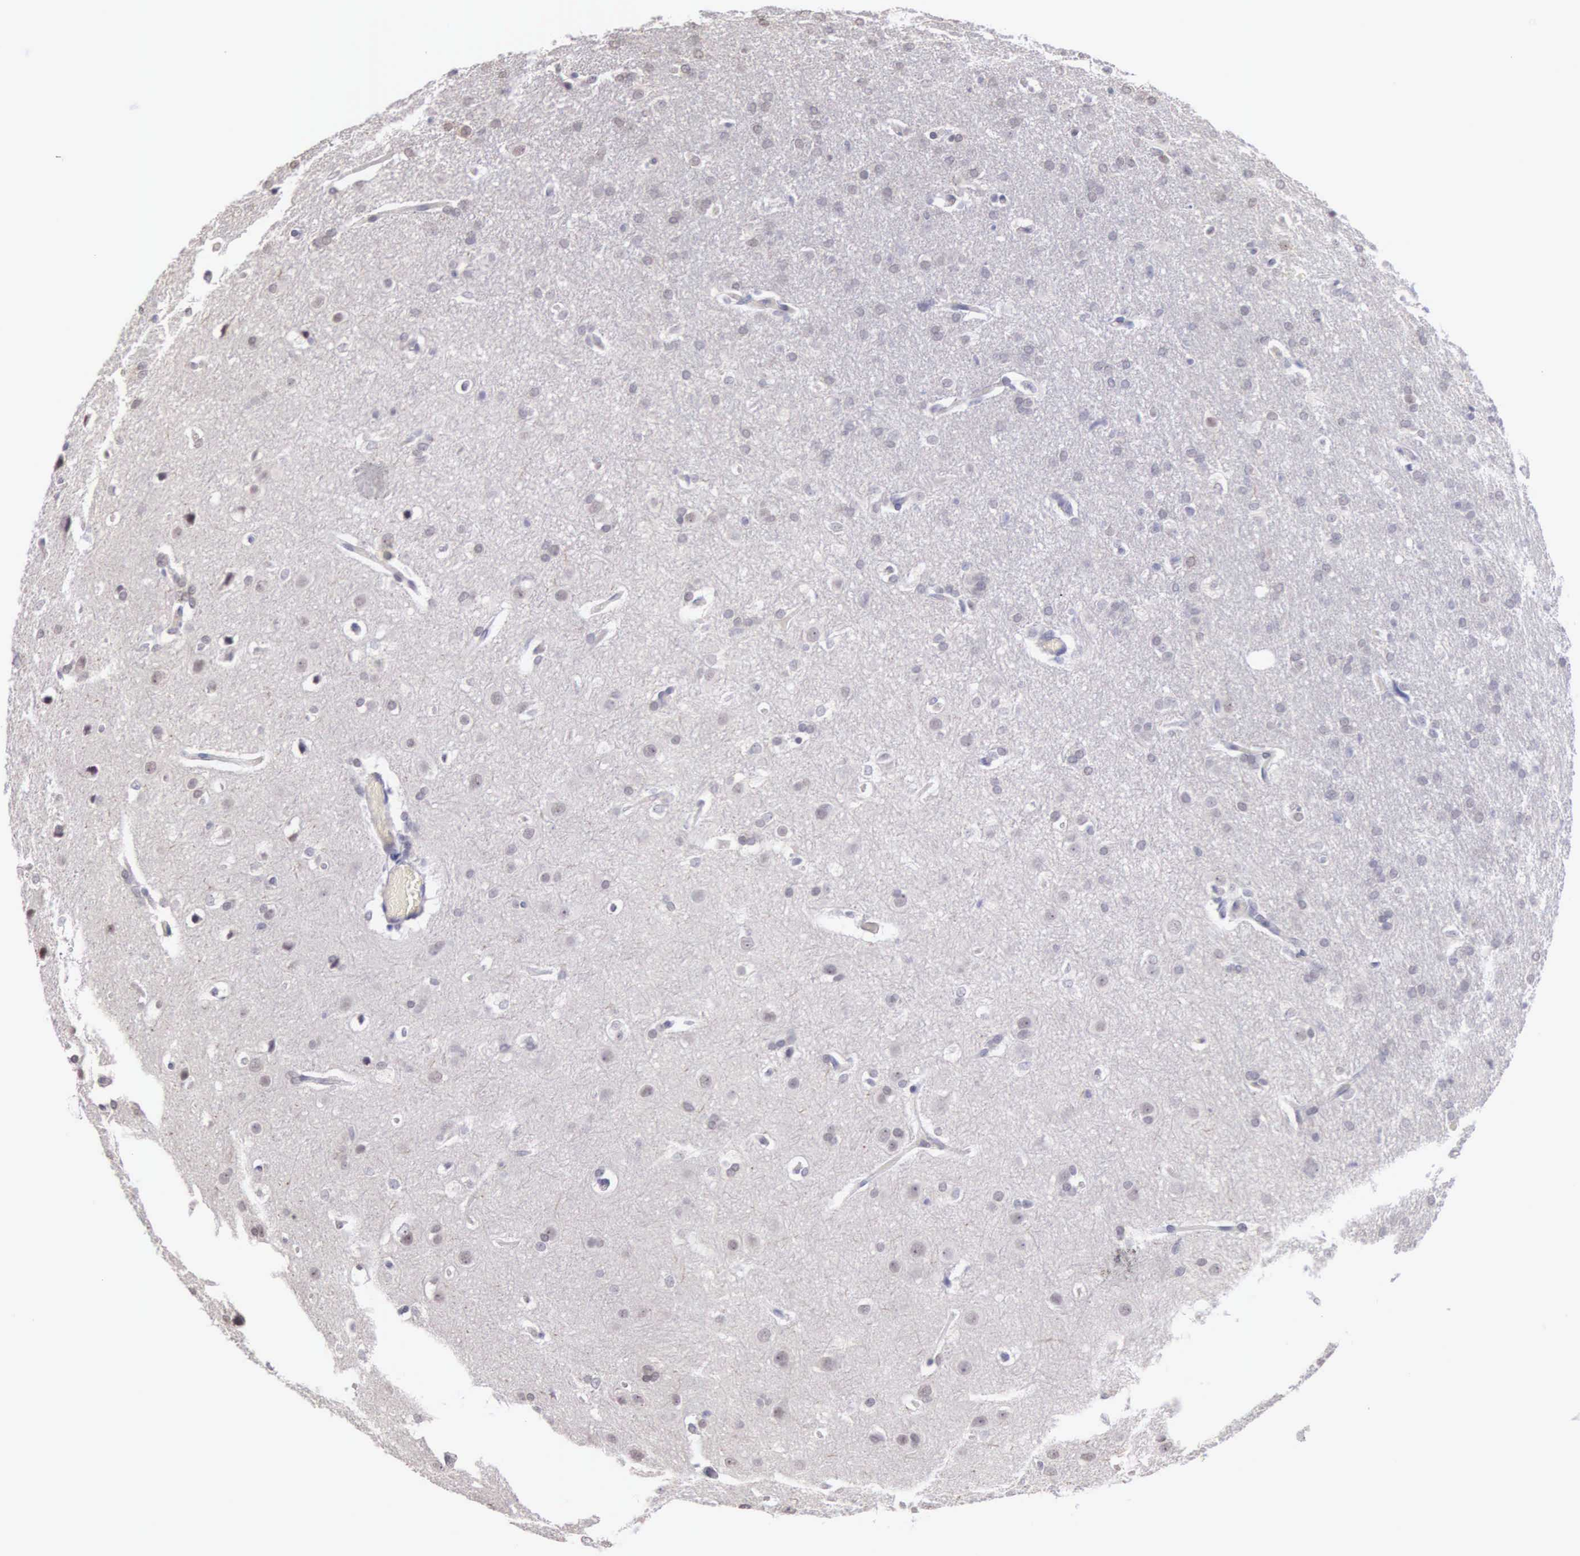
{"staining": {"intensity": "negative", "quantity": "none", "location": "none"}, "tissue": "glioma", "cell_type": "Tumor cells", "image_type": "cancer", "snomed": [{"axis": "morphology", "description": "Glioma, malignant, High grade"}, {"axis": "topography", "description": "Brain"}], "caption": "Tumor cells show no significant protein expression in glioma. (DAB (3,3'-diaminobenzidine) immunohistochemistry (IHC) with hematoxylin counter stain).", "gene": "HMGXB4", "patient": {"sex": "male", "age": 68}}